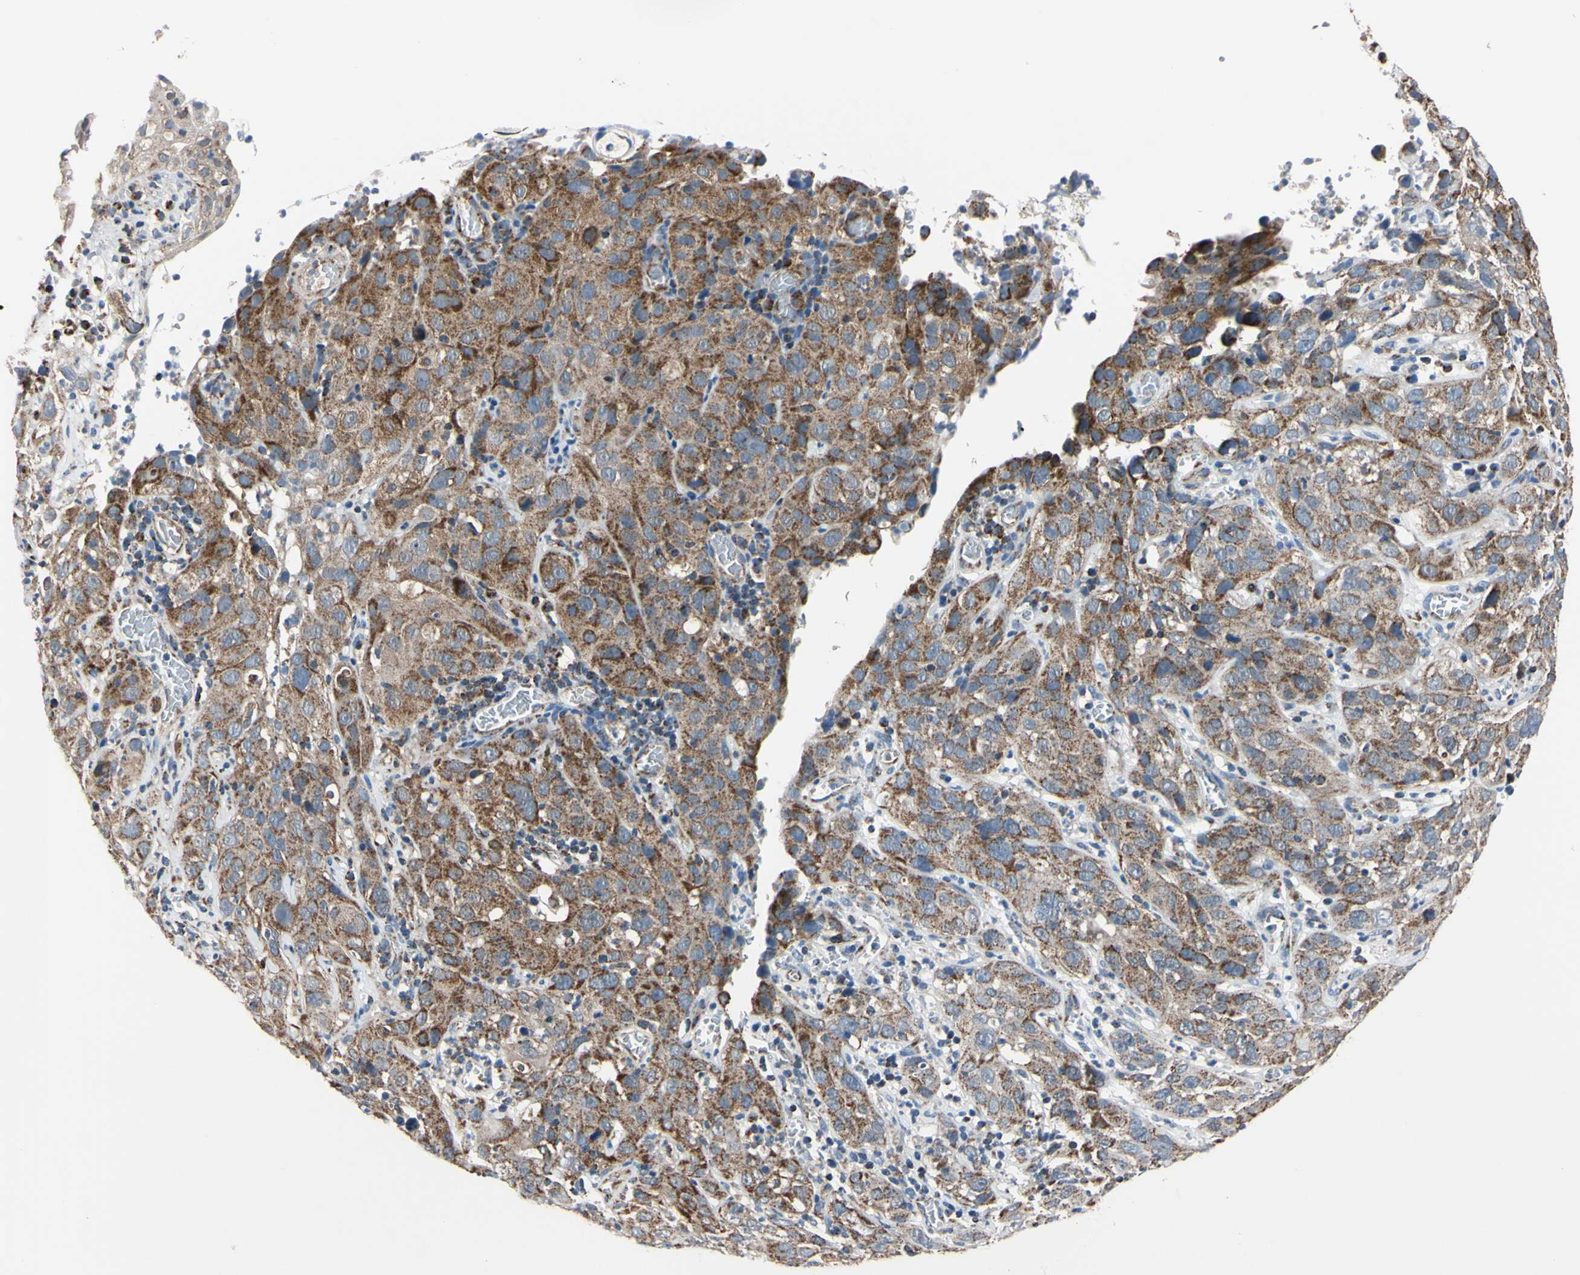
{"staining": {"intensity": "strong", "quantity": "25%-75%", "location": "cytoplasmic/membranous"}, "tissue": "cervical cancer", "cell_type": "Tumor cells", "image_type": "cancer", "snomed": [{"axis": "morphology", "description": "Squamous cell carcinoma, NOS"}, {"axis": "topography", "description": "Cervix"}], "caption": "A brown stain labels strong cytoplasmic/membranous staining of a protein in squamous cell carcinoma (cervical) tumor cells.", "gene": "CLPP", "patient": {"sex": "female", "age": 32}}